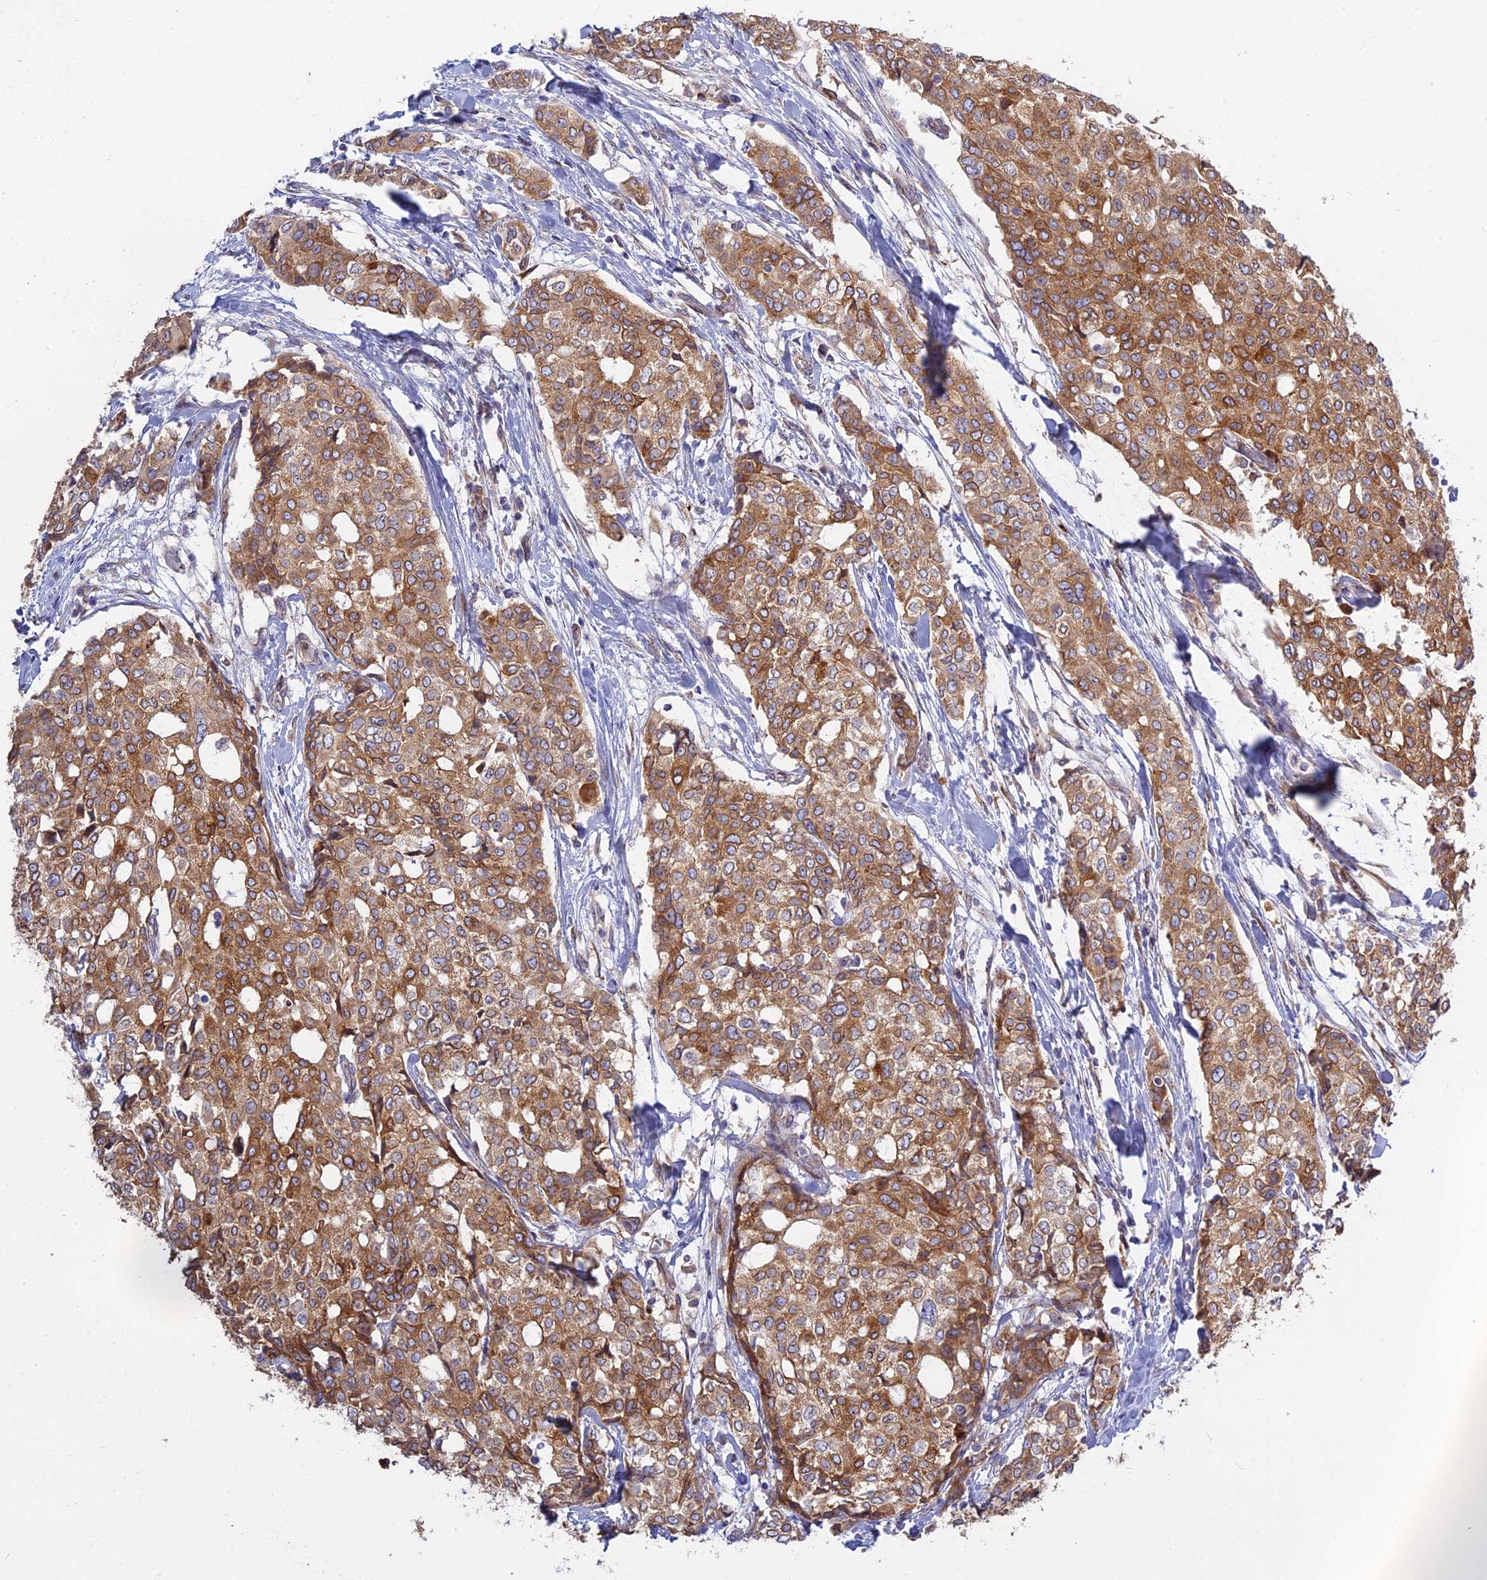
{"staining": {"intensity": "moderate", "quantity": ">75%", "location": "cytoplasmic/membranous"}, "tissue": "breast cancer", "cell_type": "Tumor cells", "image_type": "cancer", "snomed": [{"axis": "morphology", "description": "Lobular carcinoma"}, {"axis": "topography", "description": "Breast"}], "caption": "Immunohistochemical staining of human breast cancer reveals medium levels of moderate cytoplasmic/membranous staining in about >75% of tumor cells. Nuclei are stained in blue.", "gene": "TLCD1", "patient": {"sex": "female", "age": 51}}